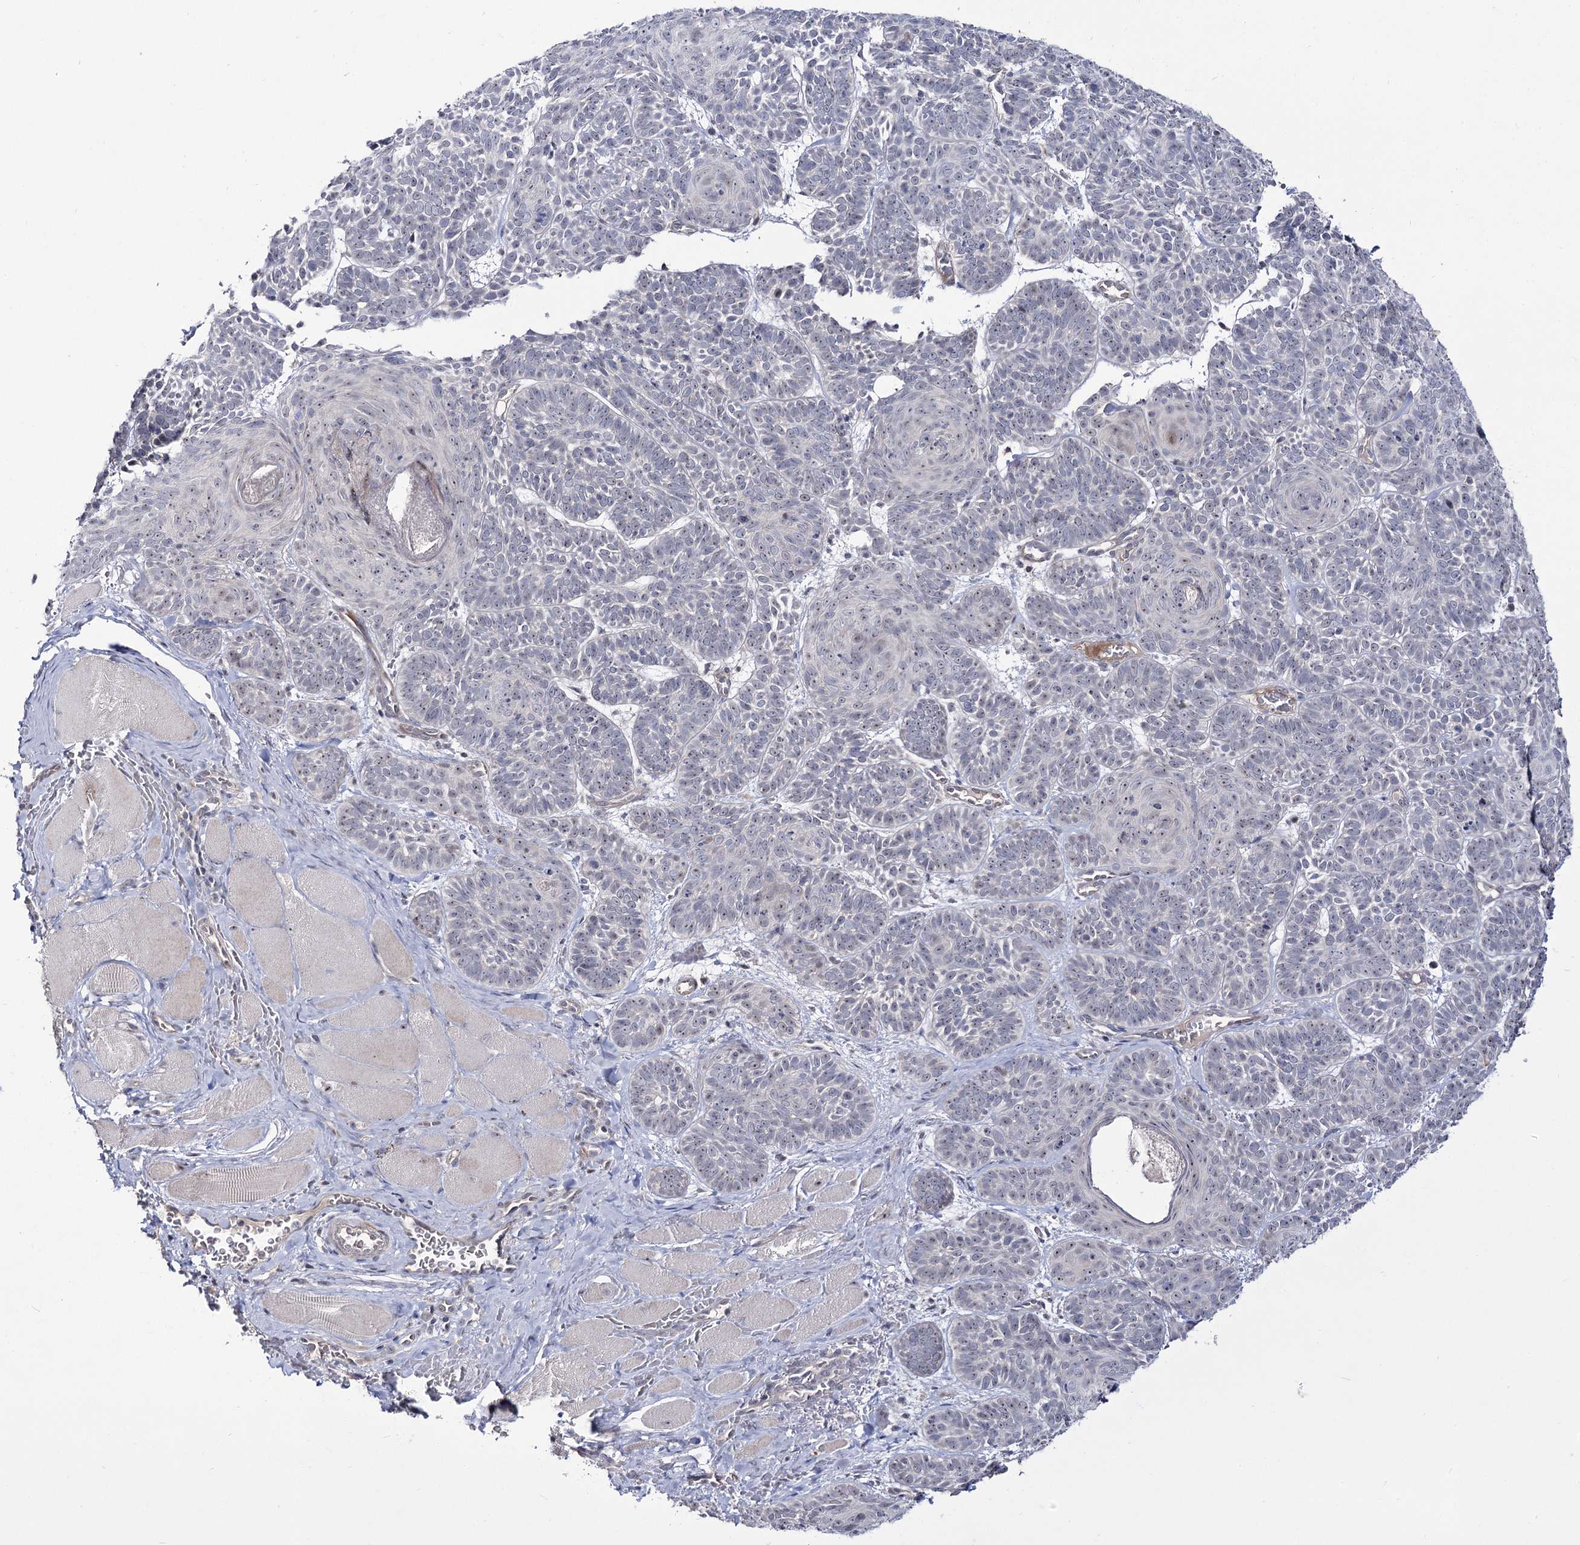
{"staining": {"intensity": "negative", "quantity": "none", "location": "none"}, "tissue": "skin cancer", "cell_type": "Tumor cells", "image_type": "cancer", "snomed": [{"axis": "morphology", "description": "Basal cell carcinoma"}, {"axis": "topography", "description": "Skin"}], "caption": "High magnification brightfield microscopy of skin cancer (basal cell carcinoma) stained with DAB (3,3'-diaminobenzidine) (brown) and counterstained with hematoxylin (blue): tumor cells show no significant positivity. (IHC, brightfield microscopy, high magnification).", "gene": "RRP9", "patient": {"sex": "male", "age": 85}}